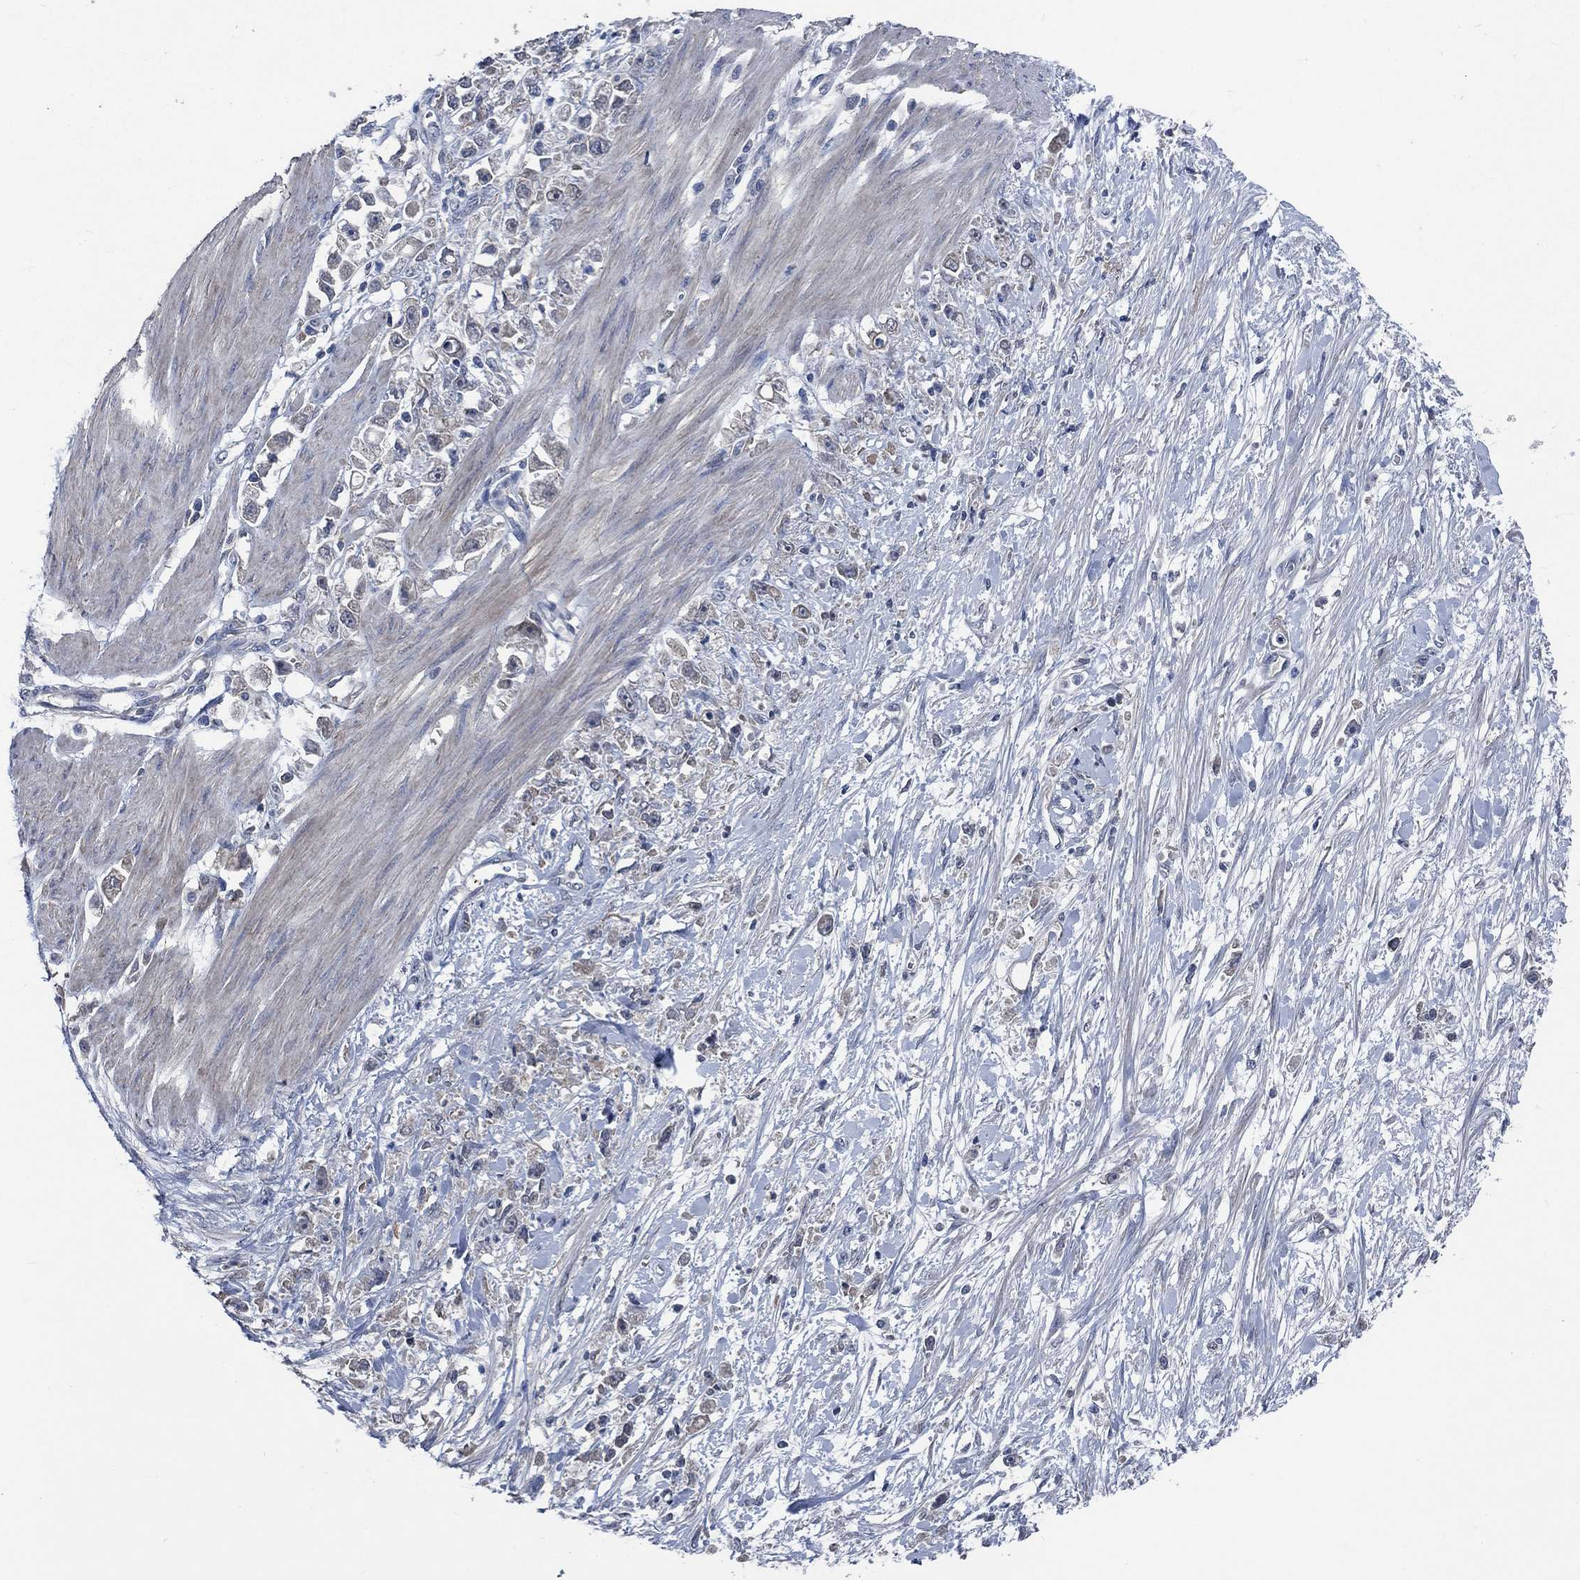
{"staining": {"intensity": "negative", "quantity": "none", "location": "none"}, "tissue": "stomach cancer", "cell_type": "Tumor cells", "image_type": "cancer", "snomed": [{"axis": "morphology", "description": "Adenocarcinoma, NOS"}, {"axis": "topography", "description": "Stomach"}], "caption": "This is an IHC histopathology image of adenocarcinoma (stomach). There is no expression in tumor cells.", "gene": "OBSCN", "patient": {"sex": "female", "age": 59}}